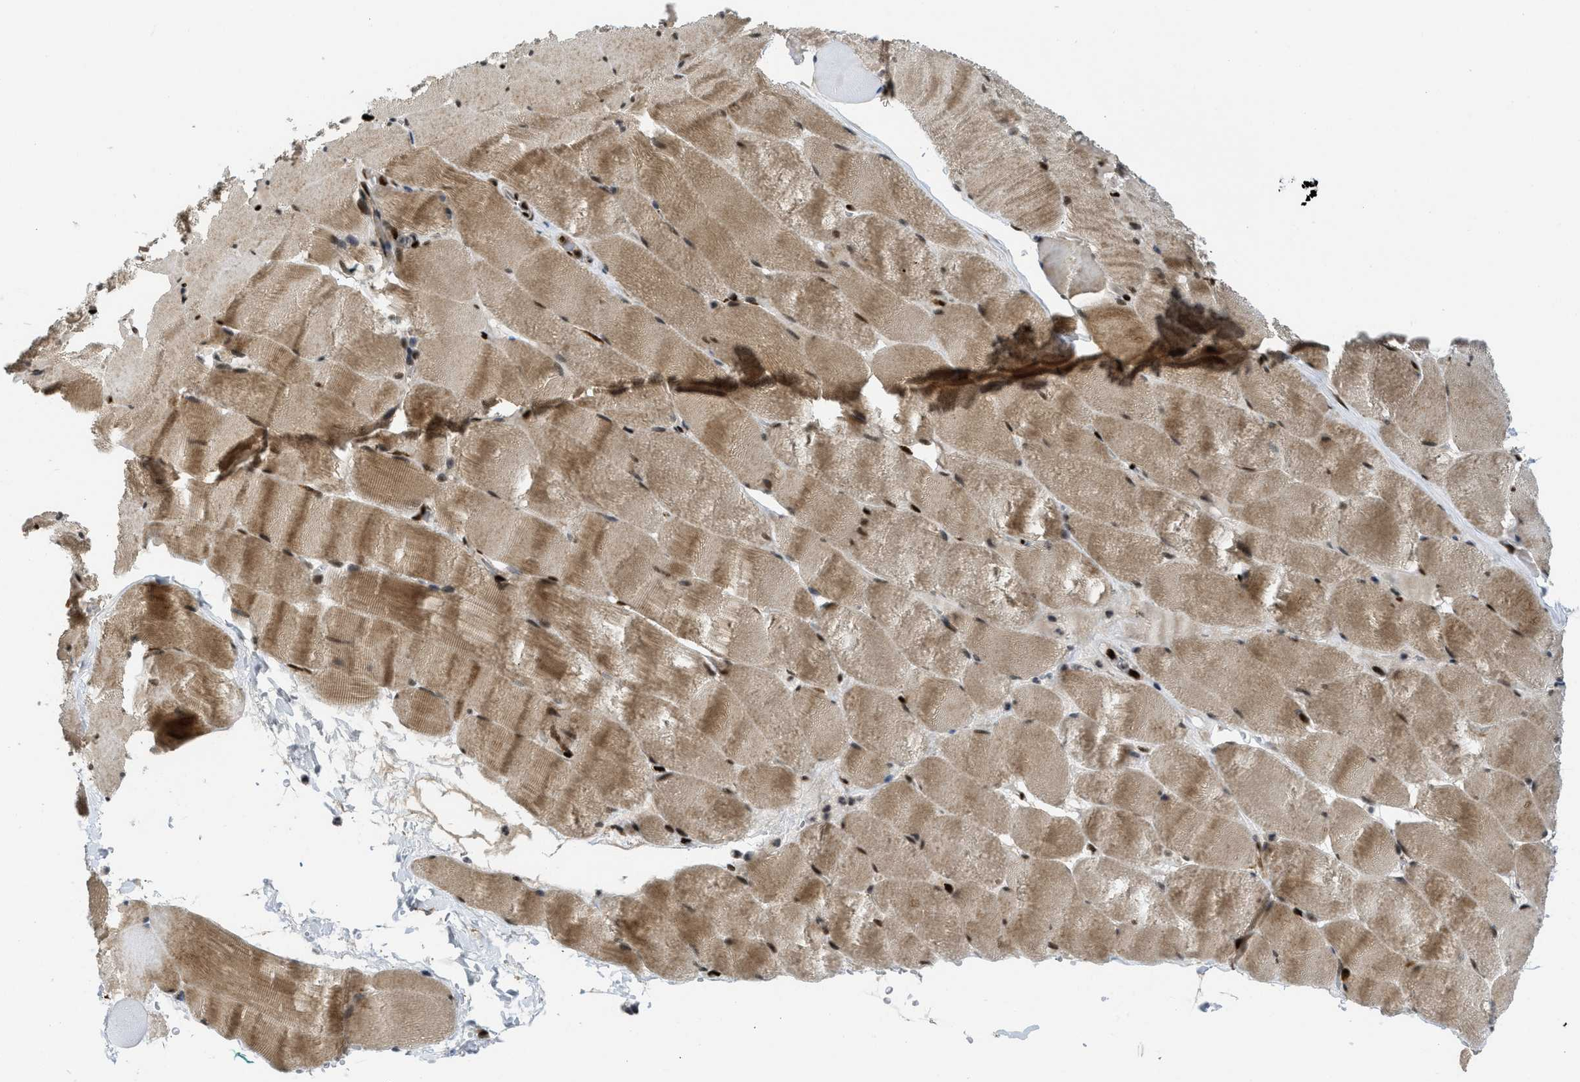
{"staining": {"intensity": "strong", "quantity": ">75%", "location": "cytoplasmic/membranous,nuclear"}, "tissue": "skeletal muscle", "cell_type": "Myocytes", "image_type": "normal", "snomed": [{"axis": "morphology", "description": "Normal tissue, NOS"}, {"axis": "topography", "description": "Skeletal muscle"}], "caption": "Skeletal muscle stained with immunohistochemistry (IHC) demonstrates strong cytoplasmic/membranous,nuclear positivity in about >75% of myocytes.", "gene": "RFX5", "patient": {"sex": "male", "age": 62}}